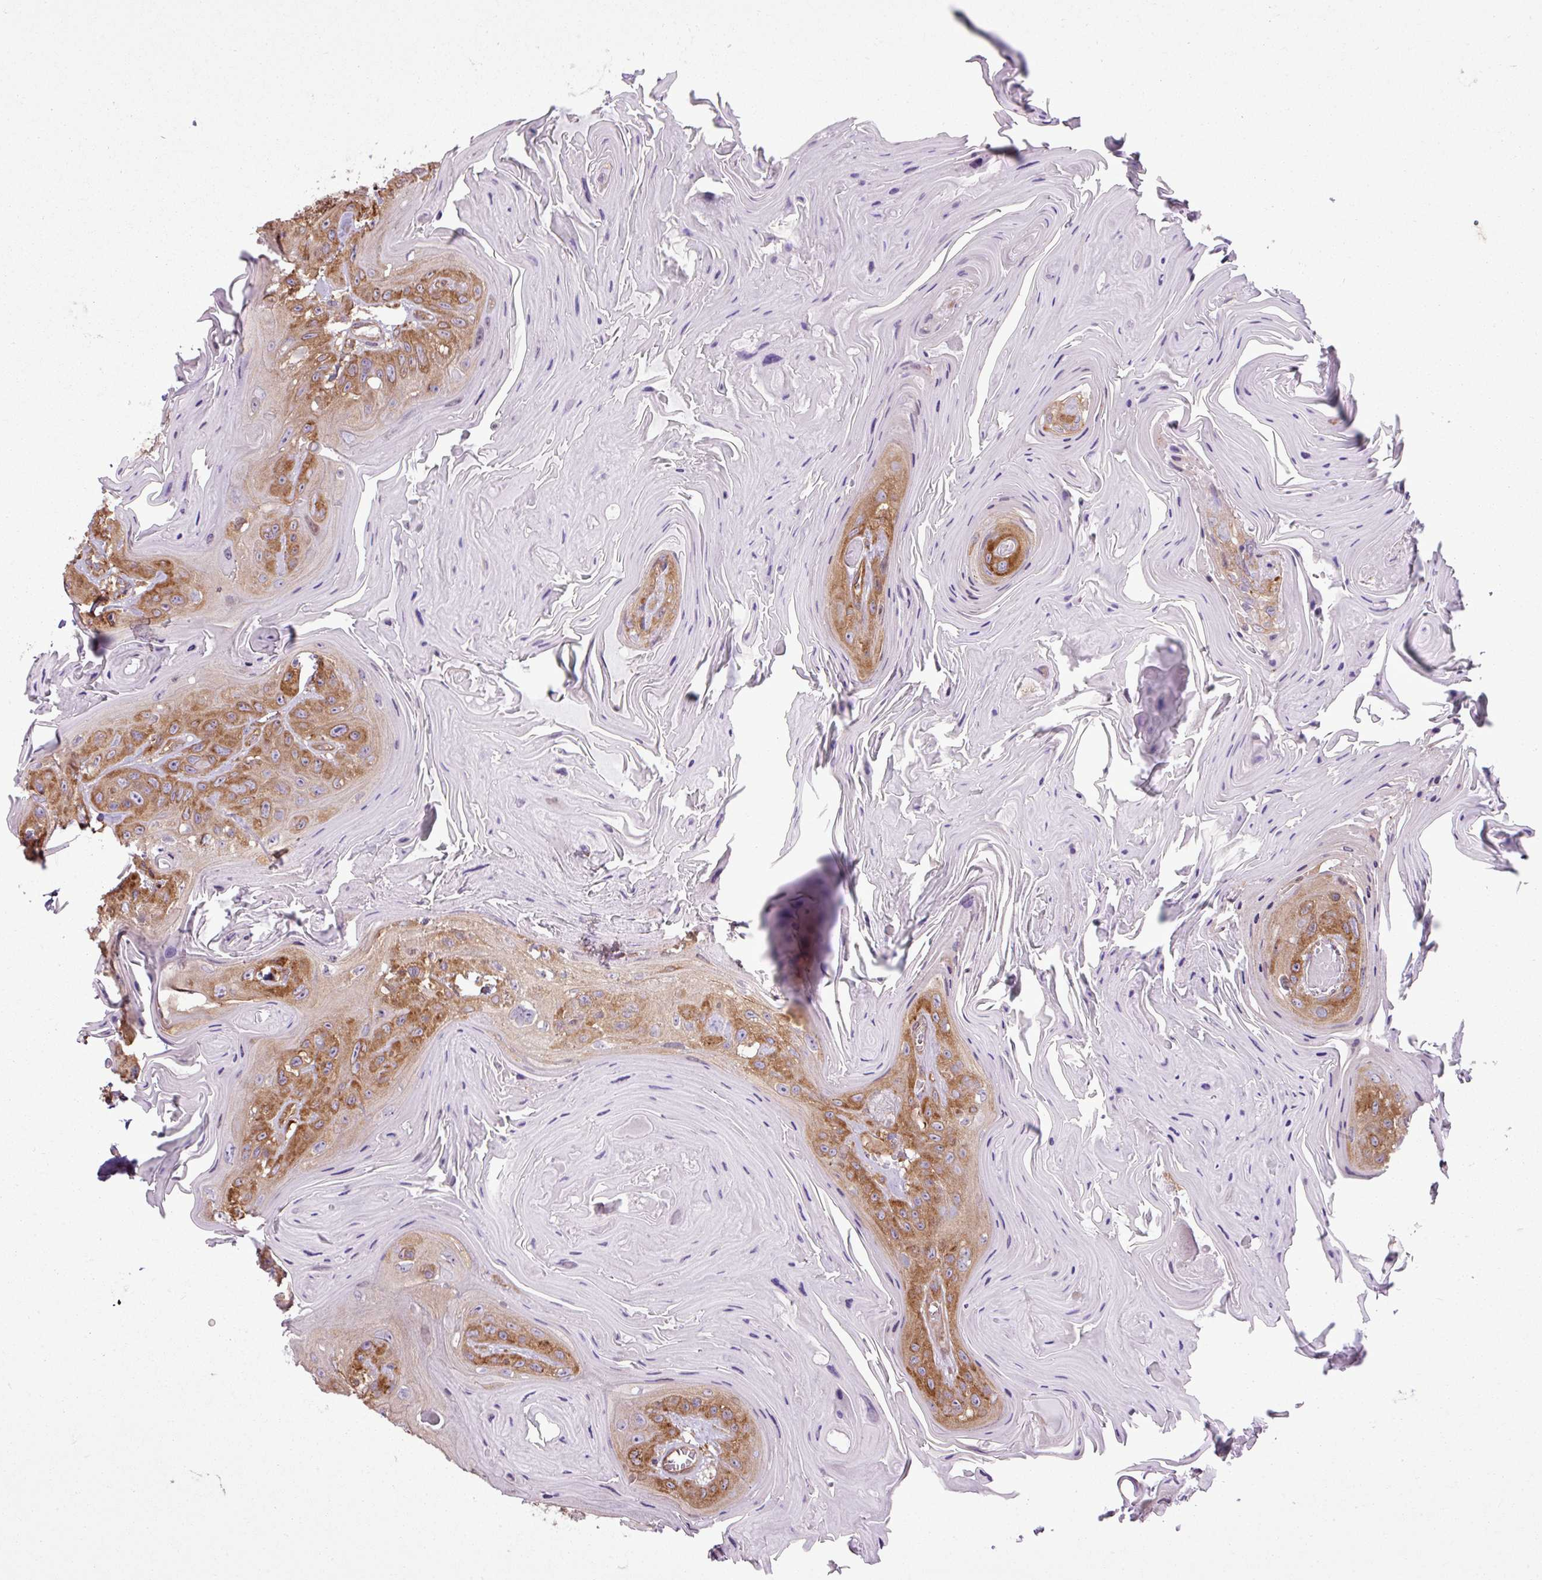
{"staining": {"intensity": "moderate", "quantity": ">75%", "location": "cytoplasmic/membranous"}, "tissue": "head and neck cancer", "cell_type": "Tumor cells", "image_type": "cancer", "snomed": [{"axis": "morphology", "description": "Squamous cell carcinoma, NOS"}, {"axis": "topography", "description": "Head-Neck"}], "caption": "Protein analysis of squamous cell carcinoma (head and neck) tissue displays moderate cytoplasmic/membranous staining in about >75% of tumor cells.", "gene": "PACSIN2", "patient": {"sex": "female", "age": 59}}